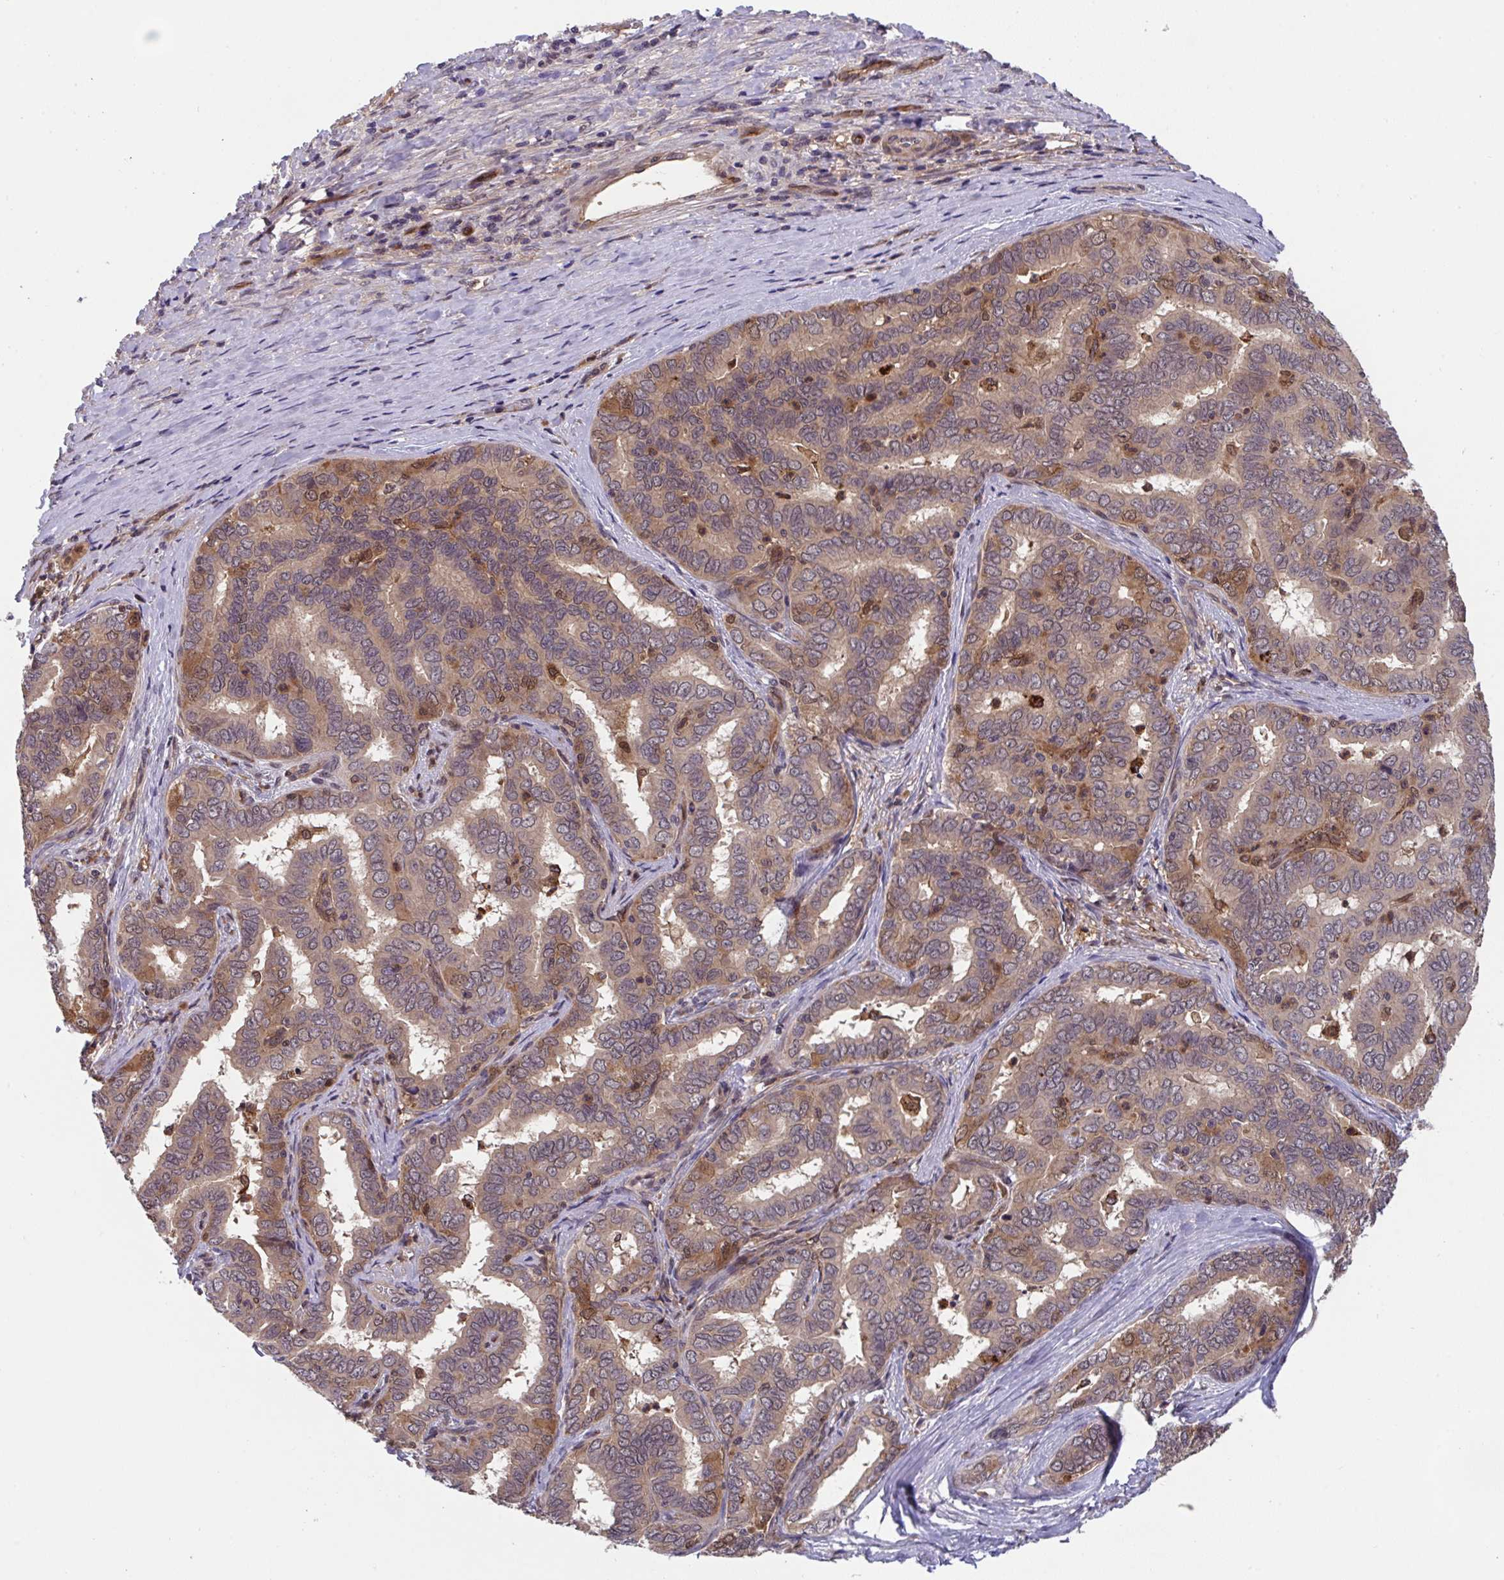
{"staining": {"intensity": "moderate", "quantity": "25%-75%", "location": "cytoplasmic/membranous"}, "tissue": "liver cancer", "cell_type": "Tumor cells", "image_type": "cancer", "snomed": [{"axis": "morphology", "description": "Cholangiocarcinoma"}, {"axis": "topography", "description": "Liver"}], "caption": "Immunohistochemical staining of human liver cholangiocarcinoma reveals medium levels of moderate cytoplasmic/membranous expression in approximately 25%-75% of tumor cells. Ihc stains the protein of interest in brown and the nuclei are stained blue.", "gene": "TIGAR", "patient": {"sex": "female", "age": 64}}